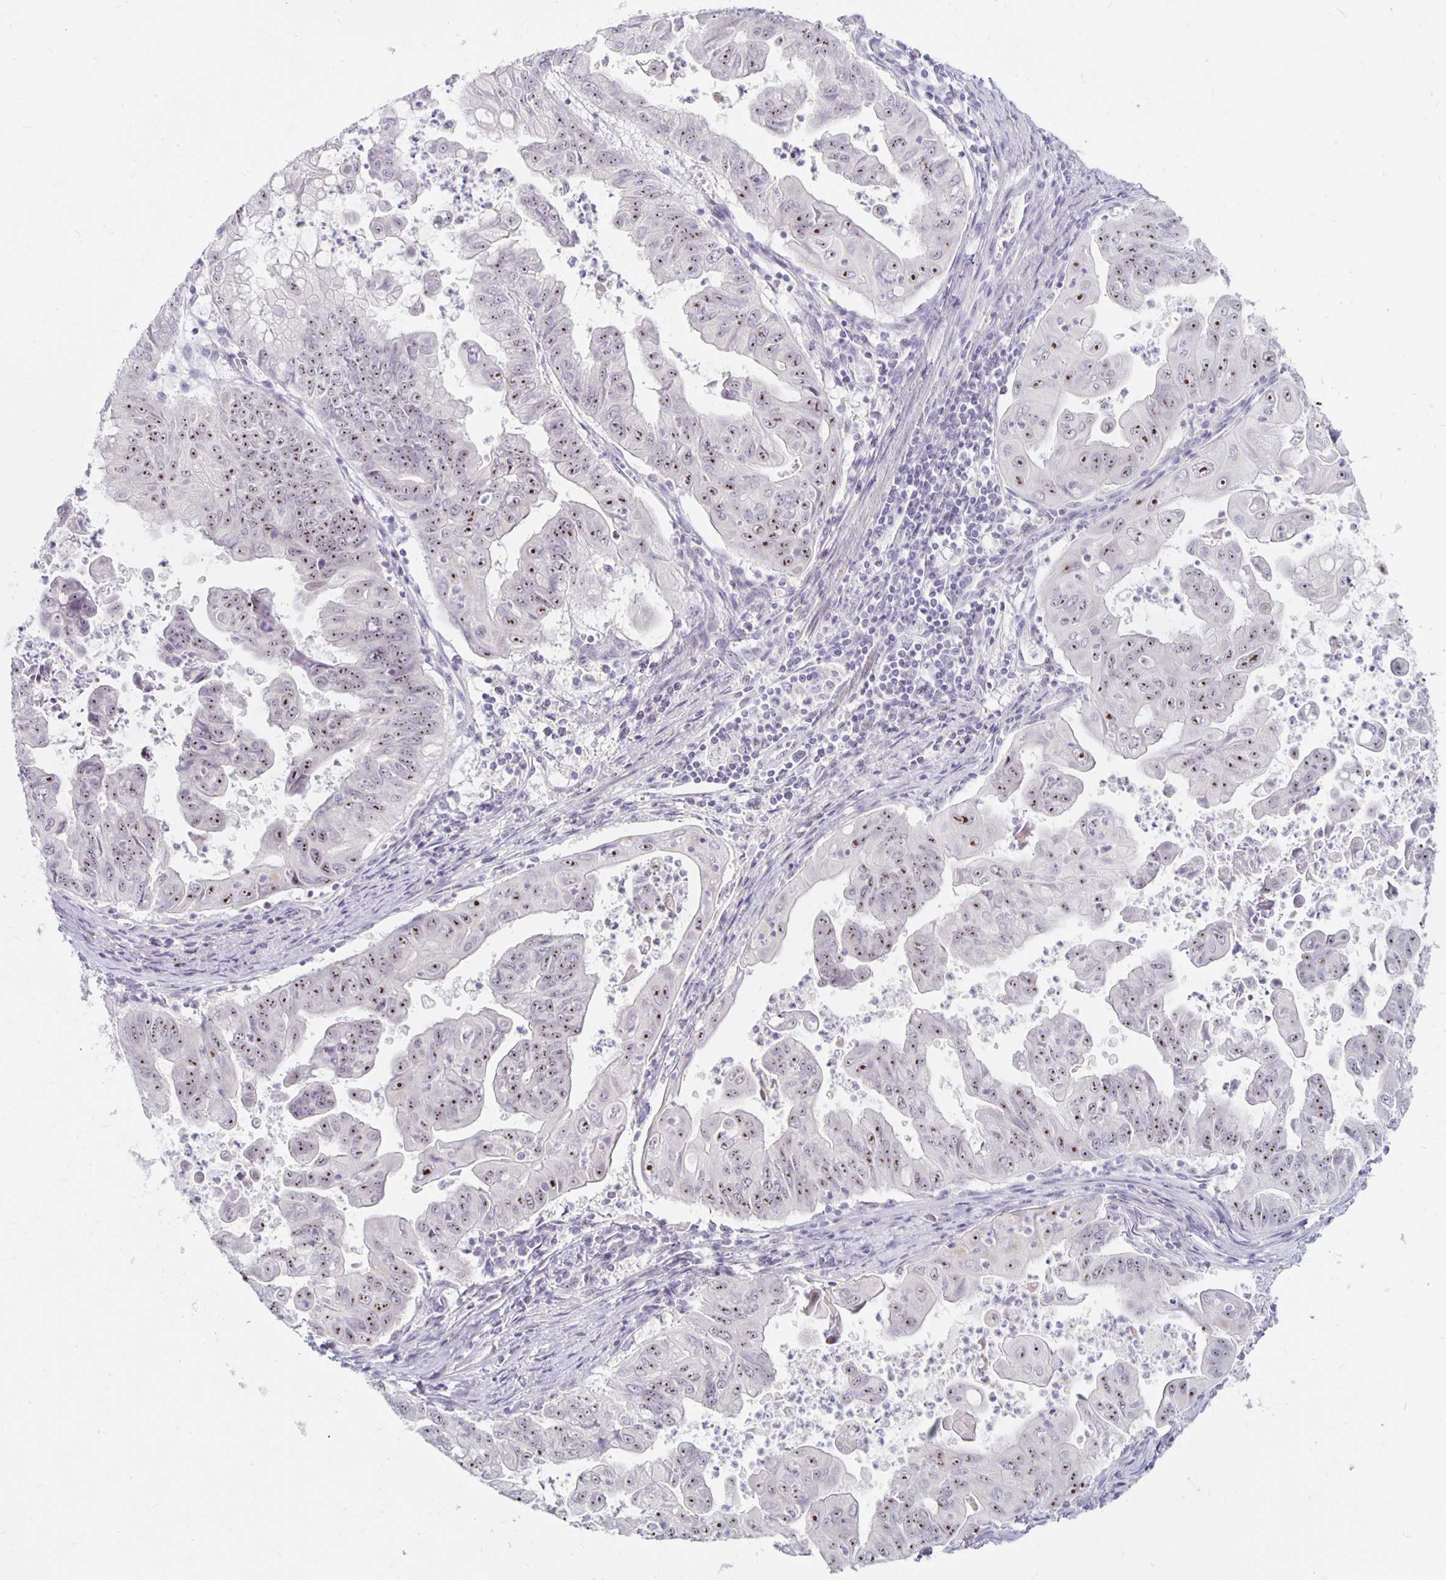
{"staining": {"intensity": "moderate", "quantity": ">75%", "location": "nuclear"}, "tissue": "stomach cancer", "cell_type": "Tumor cells", "image_type": "cancer", "snomed": [{"axis": "morphology", "description": "Adenocarcinoma, NOS"}, {"axis": "topography", "description": "Stomach, upper"}], "caption": "IHC photomicrograph of neoplastic tissue: human stomach adenocarcinoma stained using IHC demonstrates medium levels of moderate protein expression localized specifically in the nuclear of tumor cells, appearing as a nuclear brown color.", "gene": "NUP85", "patient": {"sex": "male", "age": 80}}